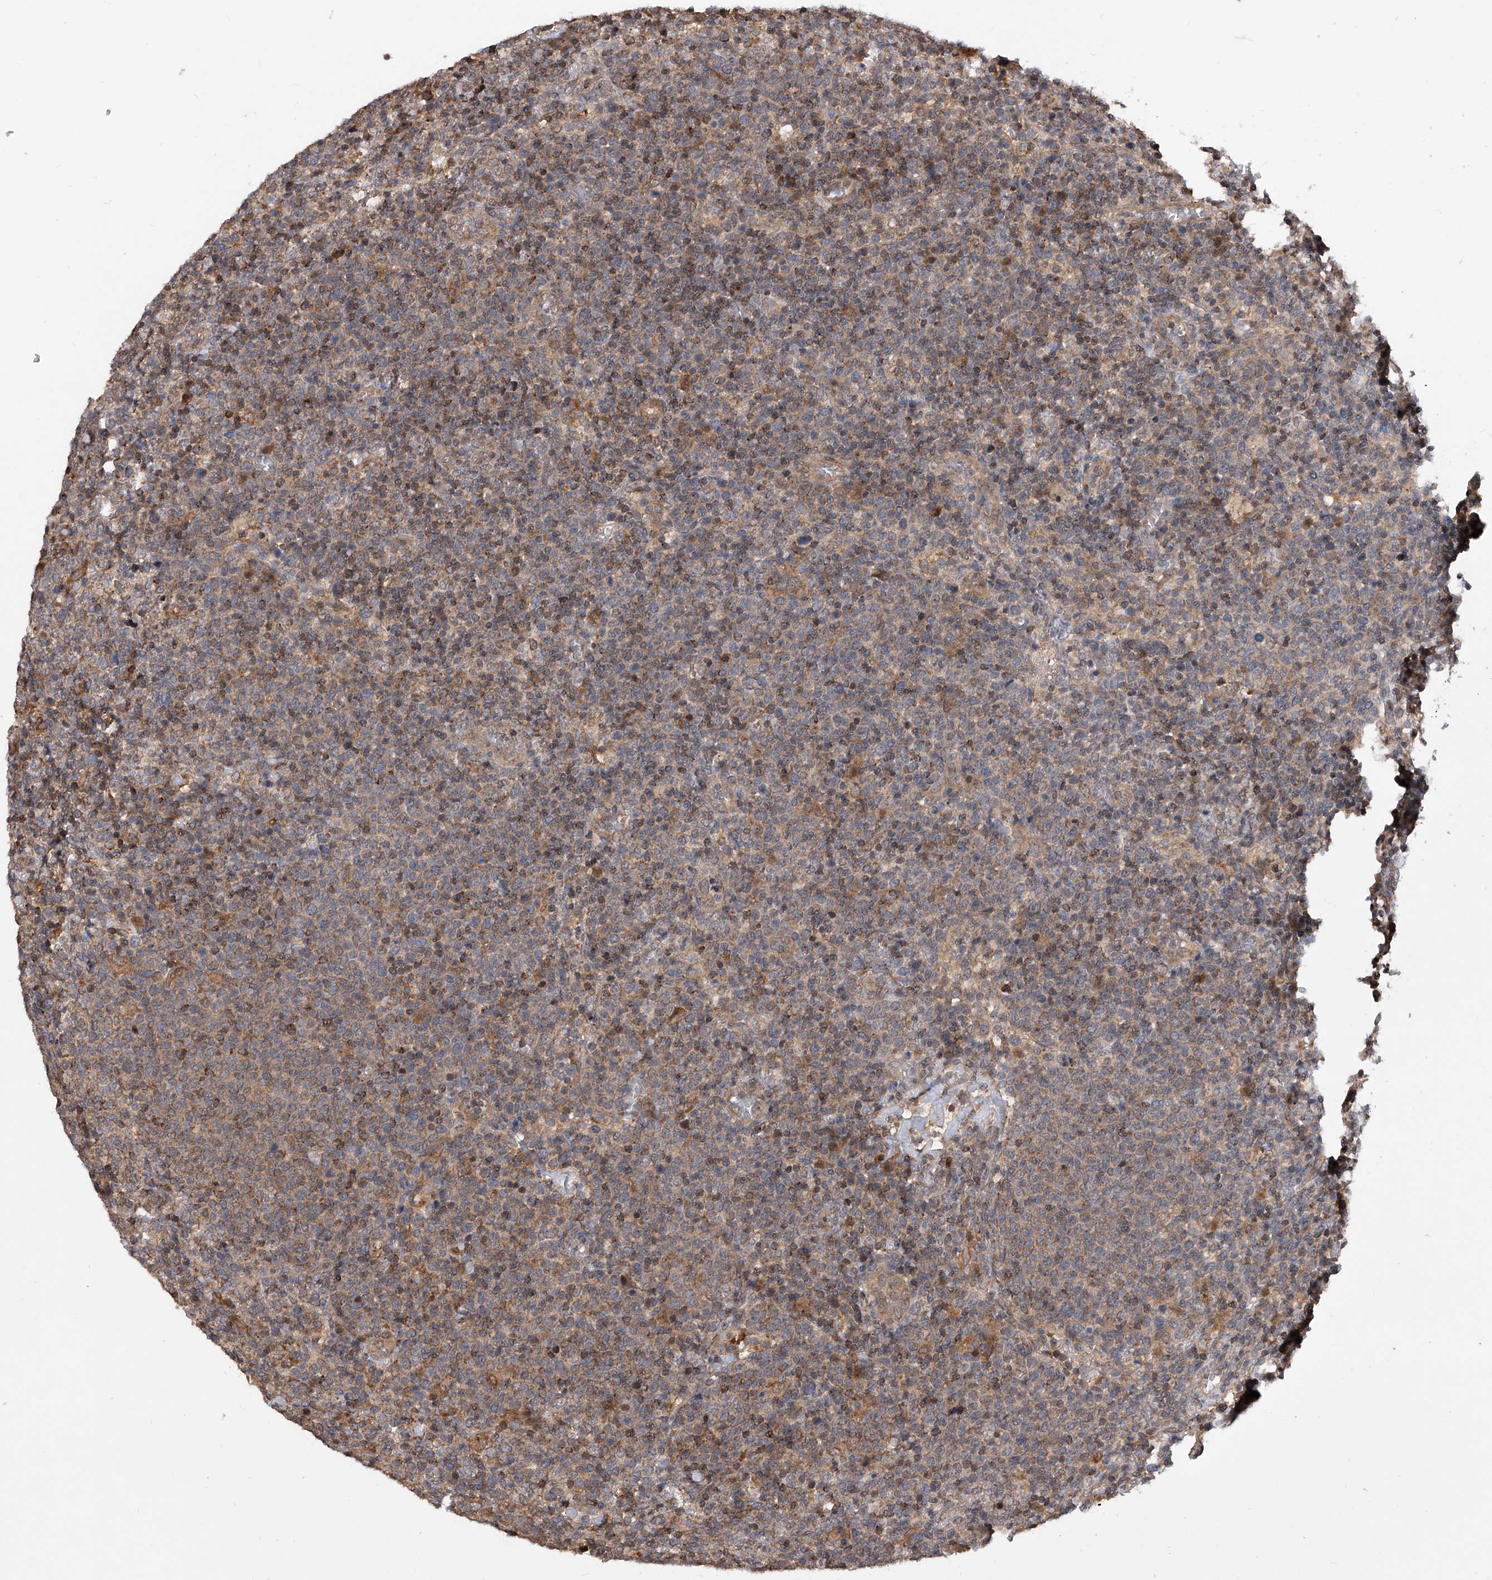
{"staining": {"intensity": "moderate", "quantity": "25%-75%", "location": "cytoplasmic/membranous"}, "tissue": "lymphoma", "cell_type": "Tumor cells", "image_type": "cancer", "snomed": [{"axis": "morphology", "description": "Malignant lymphoma, non-Hodgkin's type, High grade"}, {"axis": "topography", "description": "Lymph node"}], "caption": "This histopathology image exhibits high-grade malignant lymphoma, non-Hodgkin's type stained with immunohistochemistry to label a protein in brown. The cytoplasmic/membranous of tumor cells show moderate positivity for the protein. Nuclei are counter-stained blue.", "gene": "GMDS", "patient": {"sex": "male", "age": 61}}